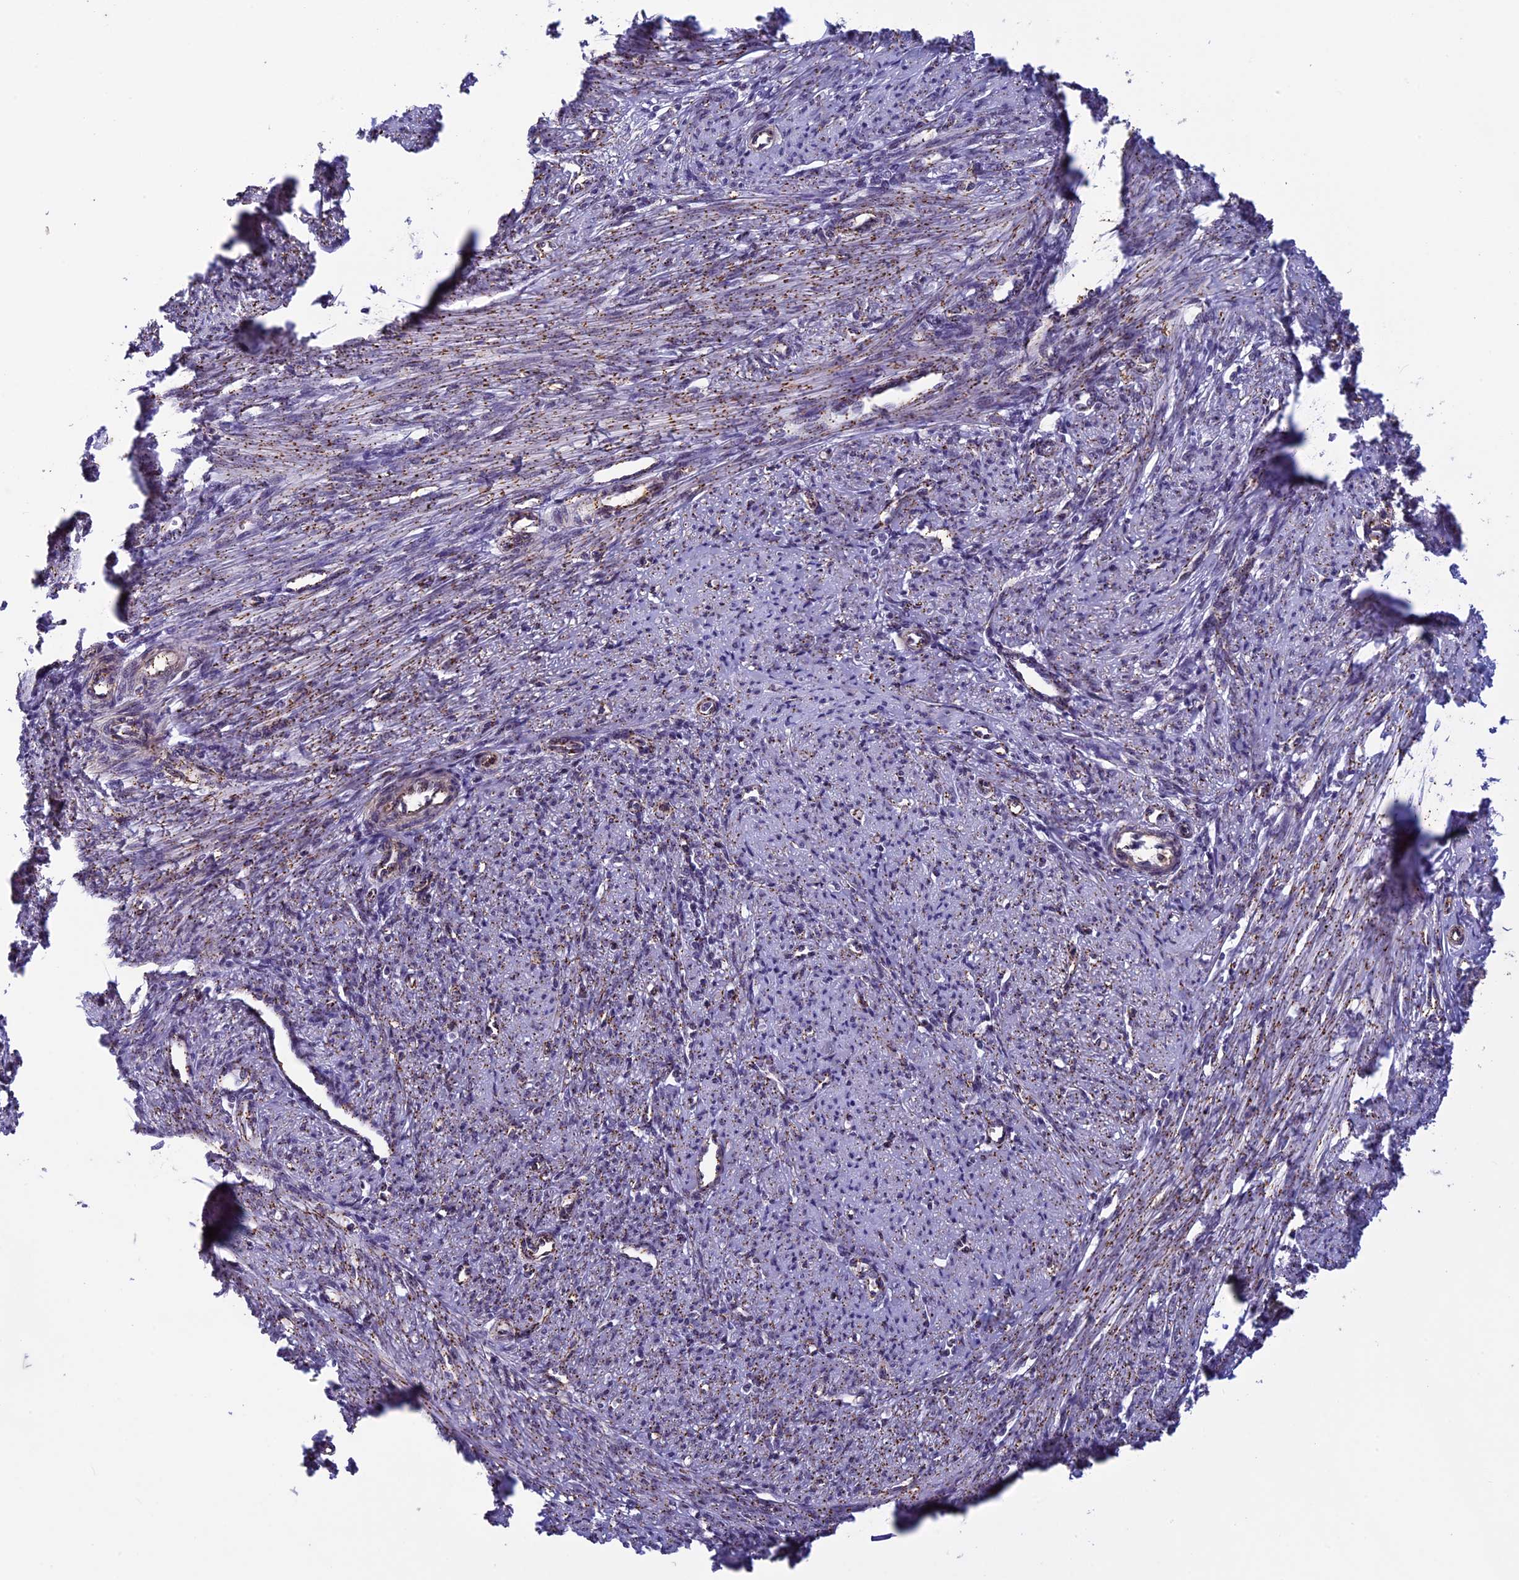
{"staining": {"intensity": "moderate", "quantity": "25%-75%", "location": "cytoplasmic/membranous"}, "tissue": "smooth muscle", "cell_type": "Smooth muscle cells", "image_type": "normal", "snomed": [{"axis": "morphology", "description": "Normal tissue, NOS"}, {"axis": "topography", "description": "Smooth muscle"}, {"axis": "topography", "description": "Uterus"}], "caption": "Protein staining exhibits moderate cytoplasmic/membranous positivity in about 25%-75% of smooth muscle cells in normal smooth muscle. Immunohistochemistry (ihc) stains the protein of interest in brown and the nuclei are stained blue.", "gene": "NIPBL", "patient": {"sex": "female", "age": 59}}